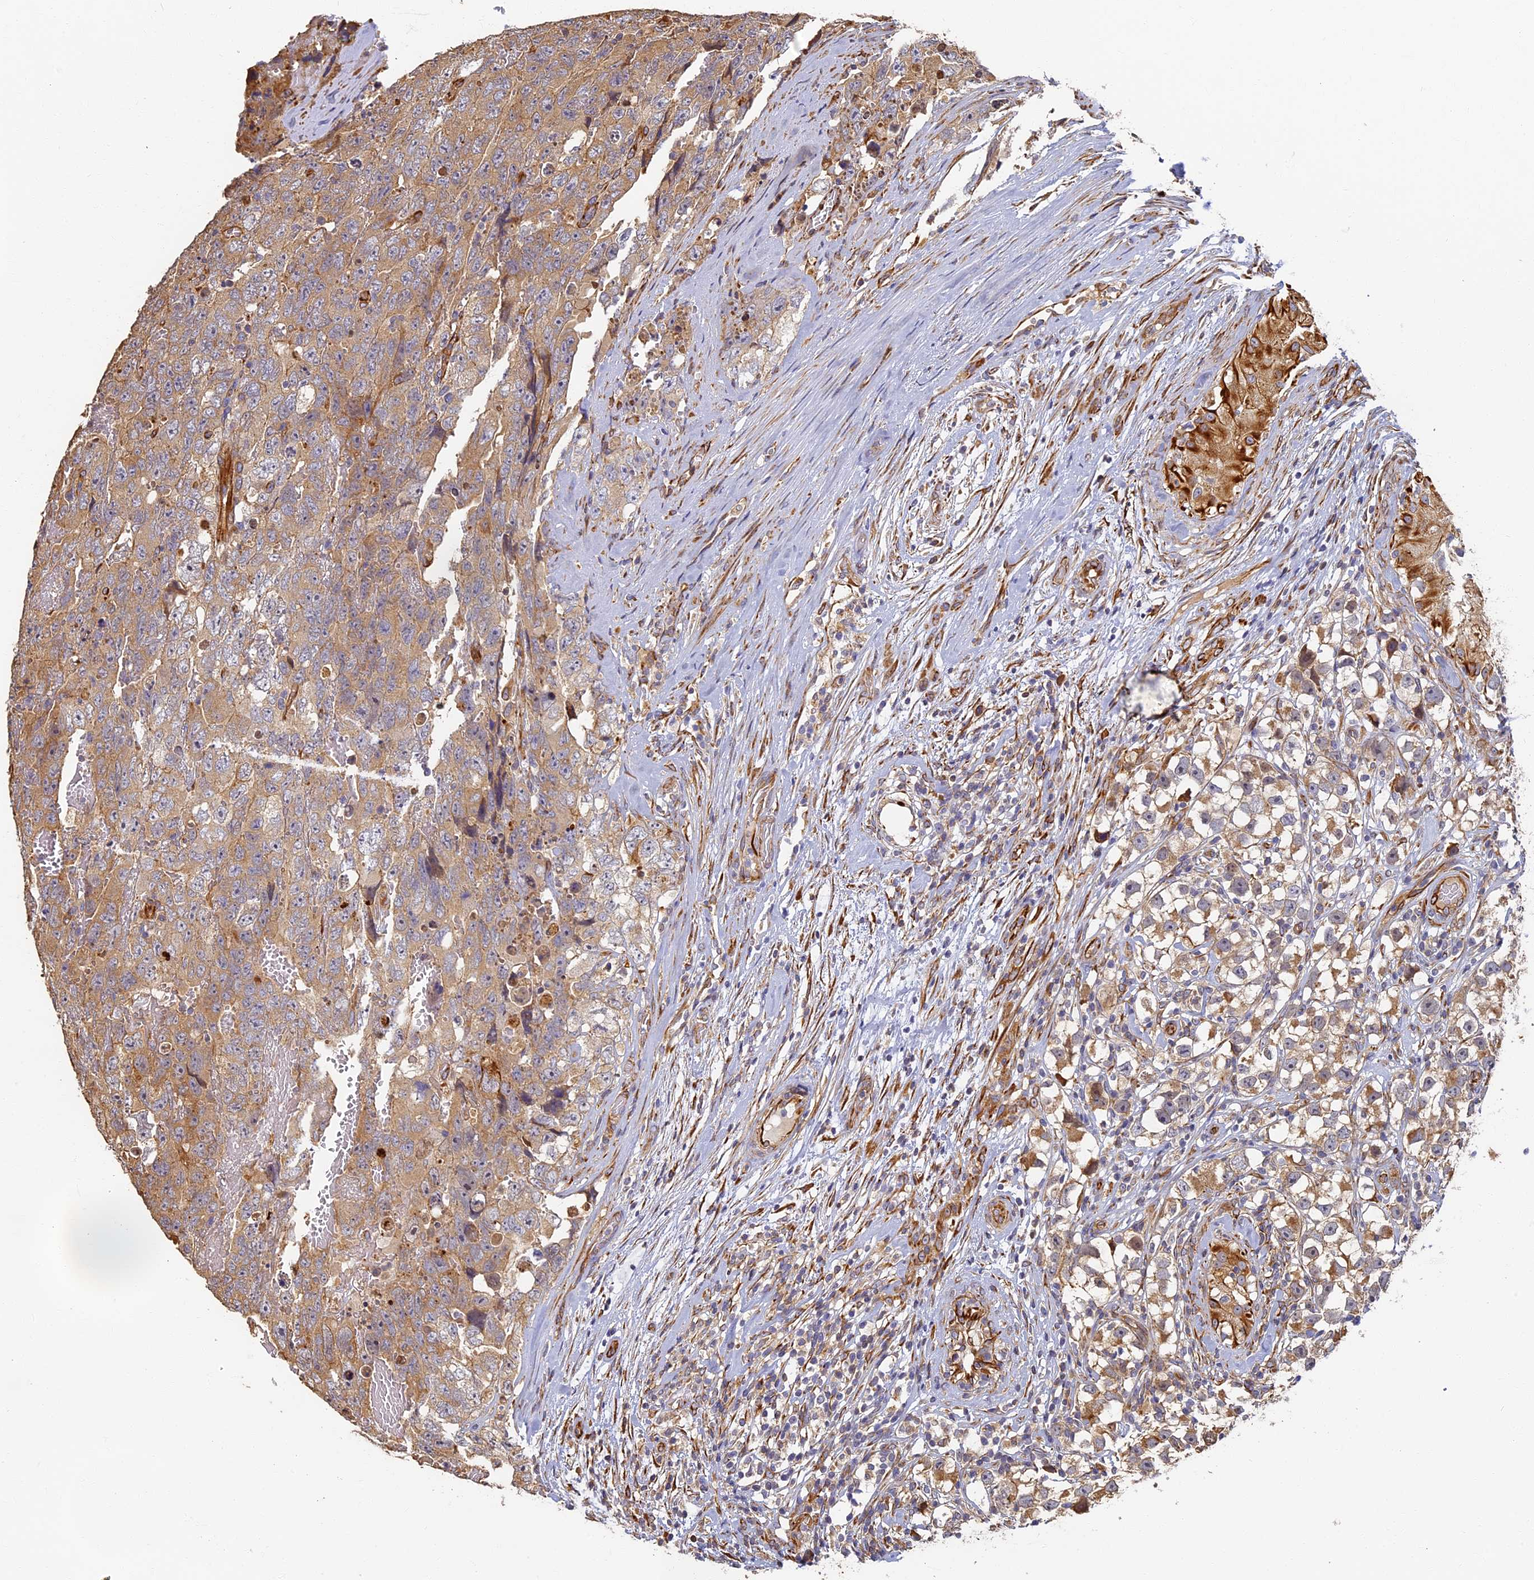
{"staining": {"intensity": "moderate", "quantity": ">75%", "location": "cytoplasmic/membranous"}, "tissue": "testis cancer", "cell_type": "Tumor cells", "image_type": "cancer", "snomed": [{"axis": "morphology", "description": "Carcinoma, Embryonal, NOS"}, {"axis": "topography", "description": "Testis"}], "caption": "This image shows IHC staining of human embryonal carcinoma (testis), with medium moderate cytoplasmic/membranous staining in about >75% of tumor cells.", "gene": "LRRC57", "patient": {"sex": "male", "age": 45}}